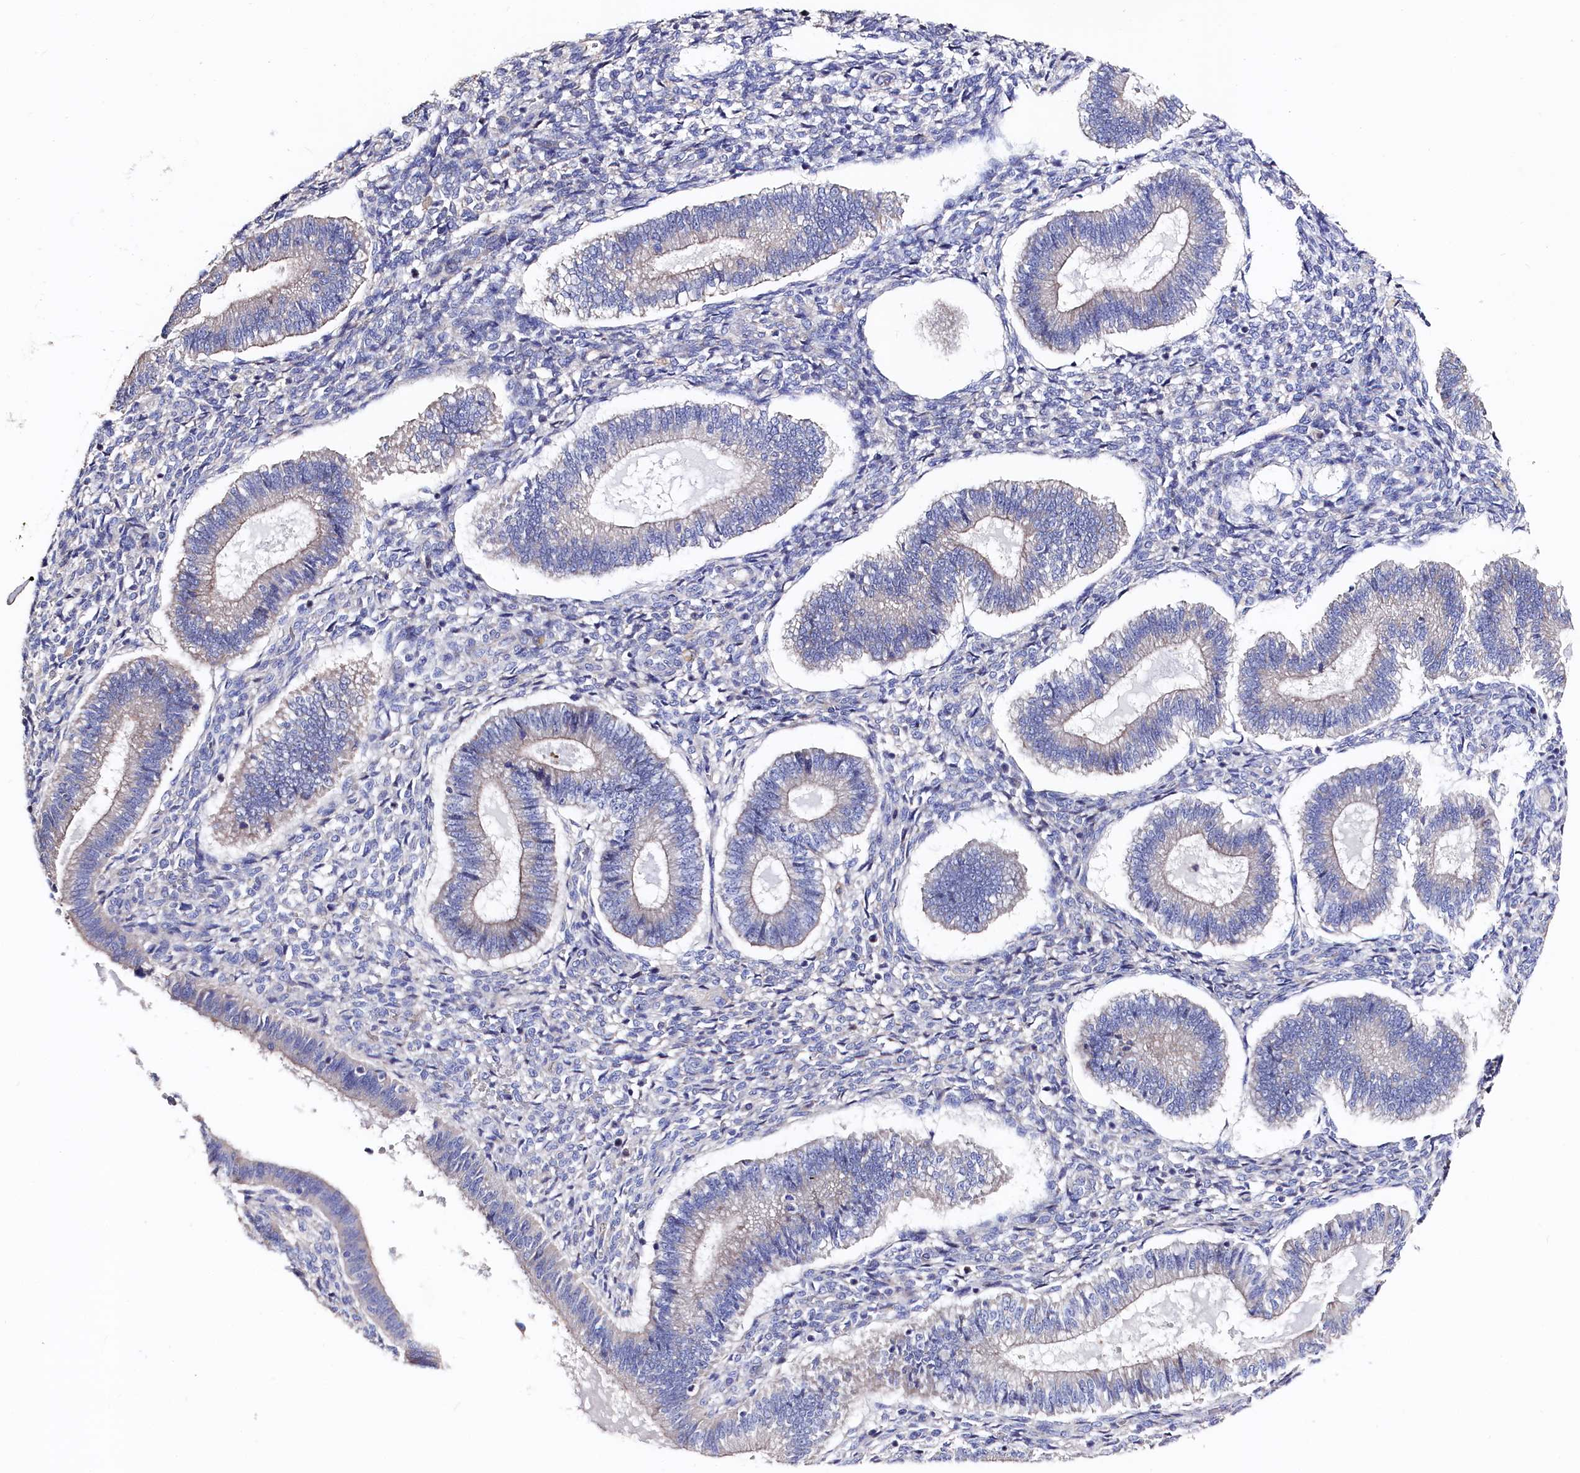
{"staining": {"intensity": "negative", "quantity": "none", "location": "none"}, "tissue": "endometrium", "cell_type": "Cells in endometrial stroma", "image_type": "normal", "snomed": [{"axis": "morphology", "description": "Normal tissue, NOS"}, {"axis": "topography", "description": "Endometrium"}], "caption": "Cells in endometrial stroma show no significant expression in unremarkable endometrium. (Brightfield microscopy of DAB (3,3'-diaminobenzidine) immunohistochemistry (IHC) at high magnification).", "gene": "WNT8A", "patient": {"sex": "female", "age": 25}}